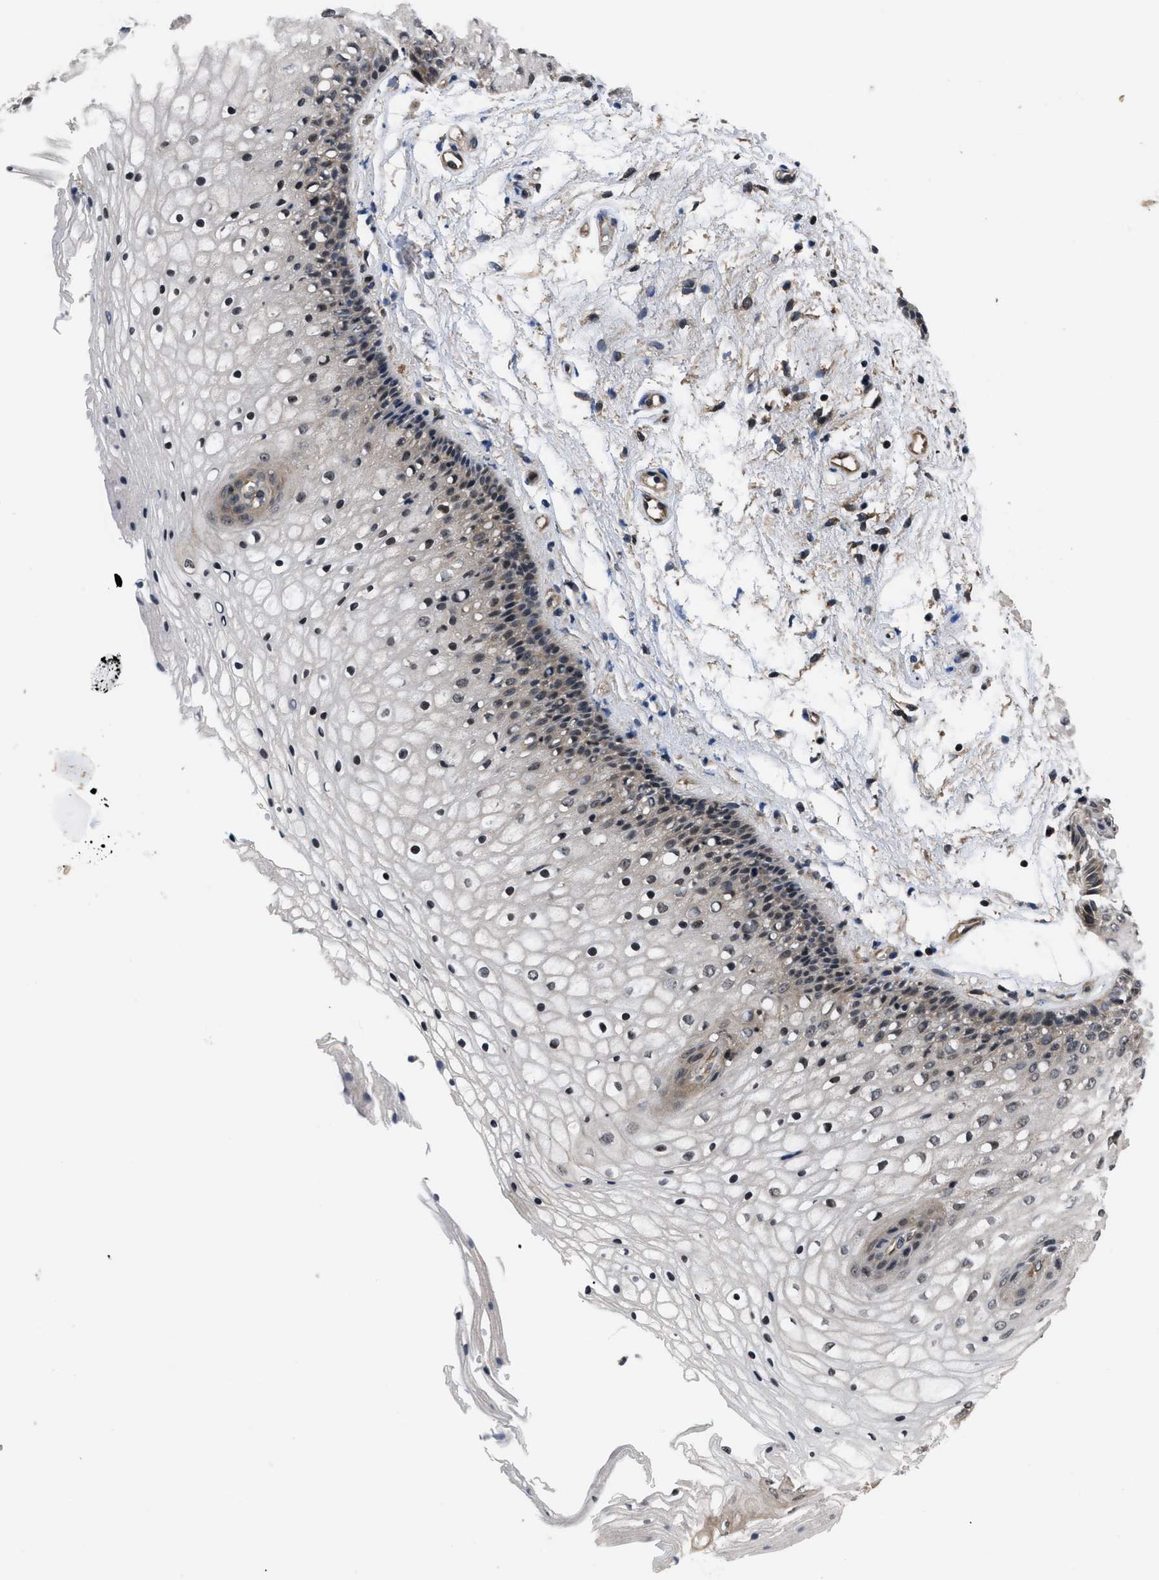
{"staining": {"intensity": "weak", "quantity": "25%-75%", "location": "cytoplasmic/membranous"}, "tissue": "vagina", "cell_type": "Squamous epithelial cells", "image_type": "normal", "snomed": [{"axis": "morphology", "description": "Normal tissue, NOS"}, {"axis": "topography", "description": "Vagina"}], "caption": "Immunohistochemistry (IHC) image of normal human vagina stained for a protein (brown), which reveals low levels of weak cytoplasmic/membranous staining in about 25%-75% of squamous epithelial cells.", "gene": "DNAJC14", "patient": {"sex": "female", "age": 34}}